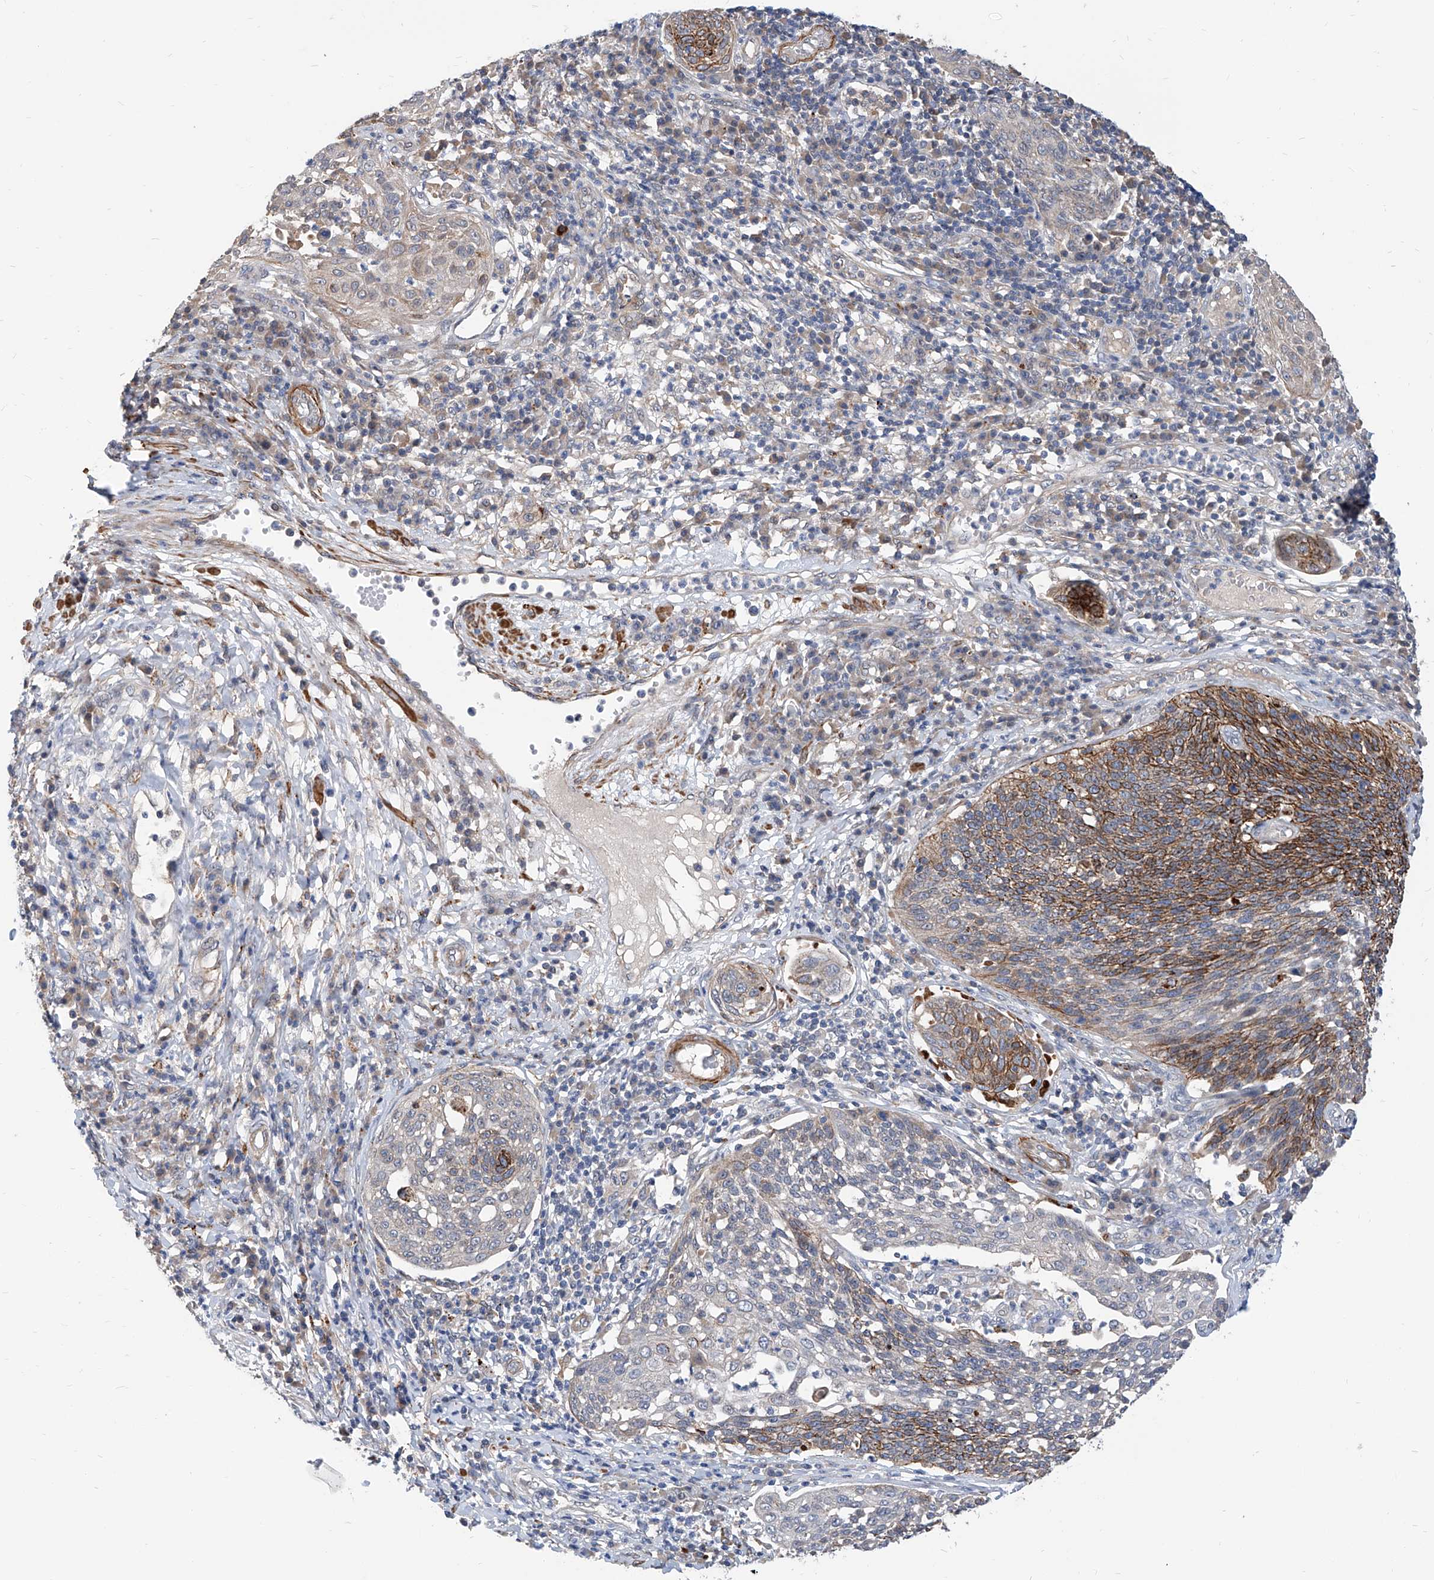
{"staining": {"intensity": "moderate", "quantity": "25%-75%", "location": "cytoplasmic/membranous"}, "tissue": "cervical cancer", "cell_type": "Tumor cells", "image_type": "cancer", "snomed": [{"axis": "morphology", "description": "Squamous cell carcinoma, NOS"}, {"axis": "topography", "description": "Cervix"}], "caption": "Approximately 25%-75% of tumor cells in cervical squamous cell carcinoma demonstrate moderate cytoplasmic/membranous protein staining as visualized by brown immunohistochemical staining.", "gene": "MAGEE2", "patient": {"sex": "female", "age": 34}}